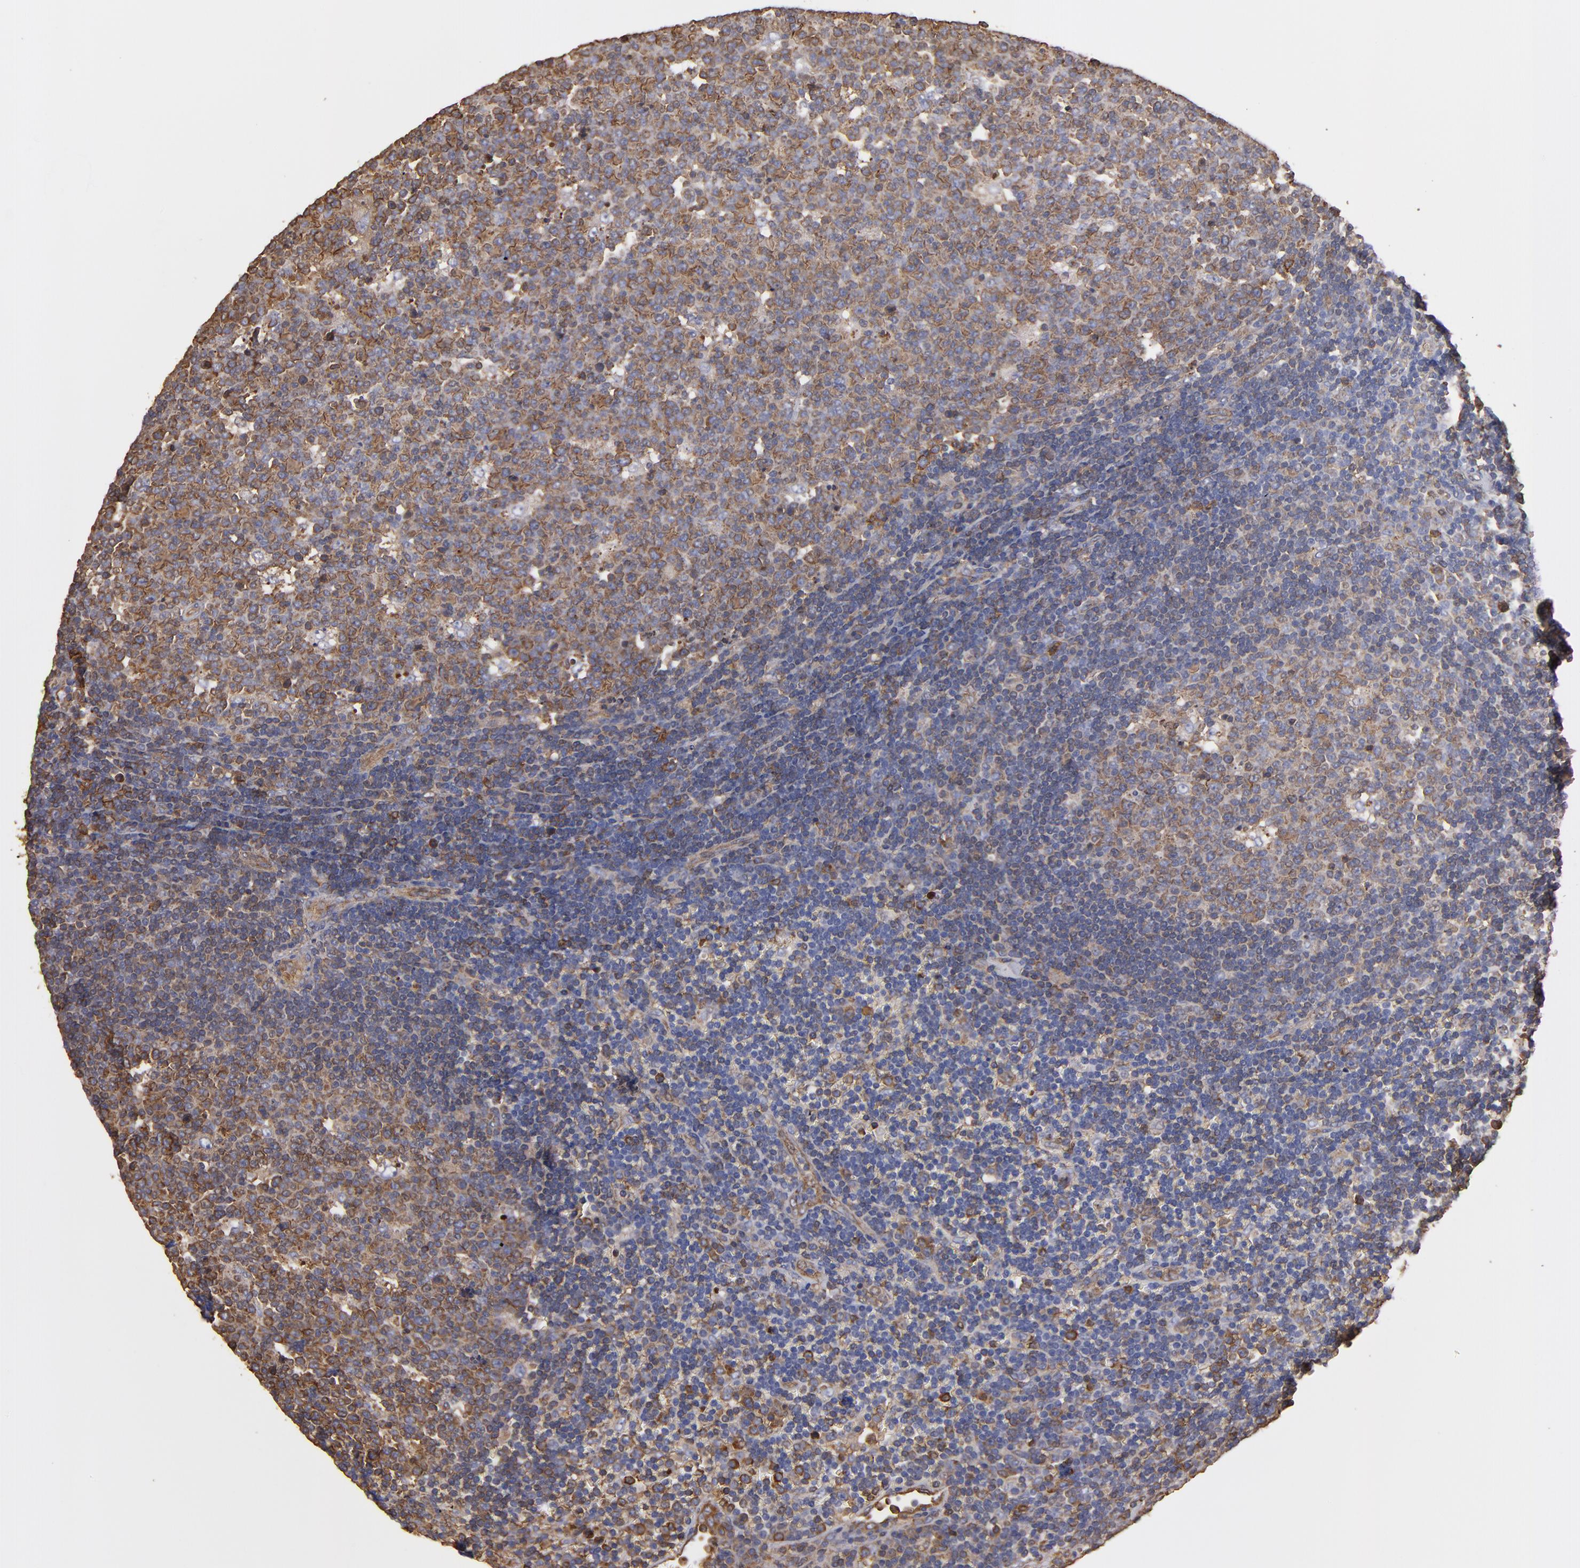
{"staining": {"intensity": "weak", "quantity": "25%-75%", "location": "cytoplasmic/membranous"}, "tissue": "lymph node", "cell_type": "Germinal center cells", "image_type": "normal", "snomed": [{"axis": "morphology", "description": "Normal tissue, NOS"}, {"axis": "topography", "description": "Lymph node"}, {"axis": "topography", "description": "Salivary gland"}], "caption": "Approximately 25%-75% of germinal center cells in unremarkable lymph node demonstrate weak cytoplasmic/membranous protein positivity as visualized by brown immunohistochemical staining.", "gene": "ACTN4", "patient": {"sex": "male", "age": 8}}